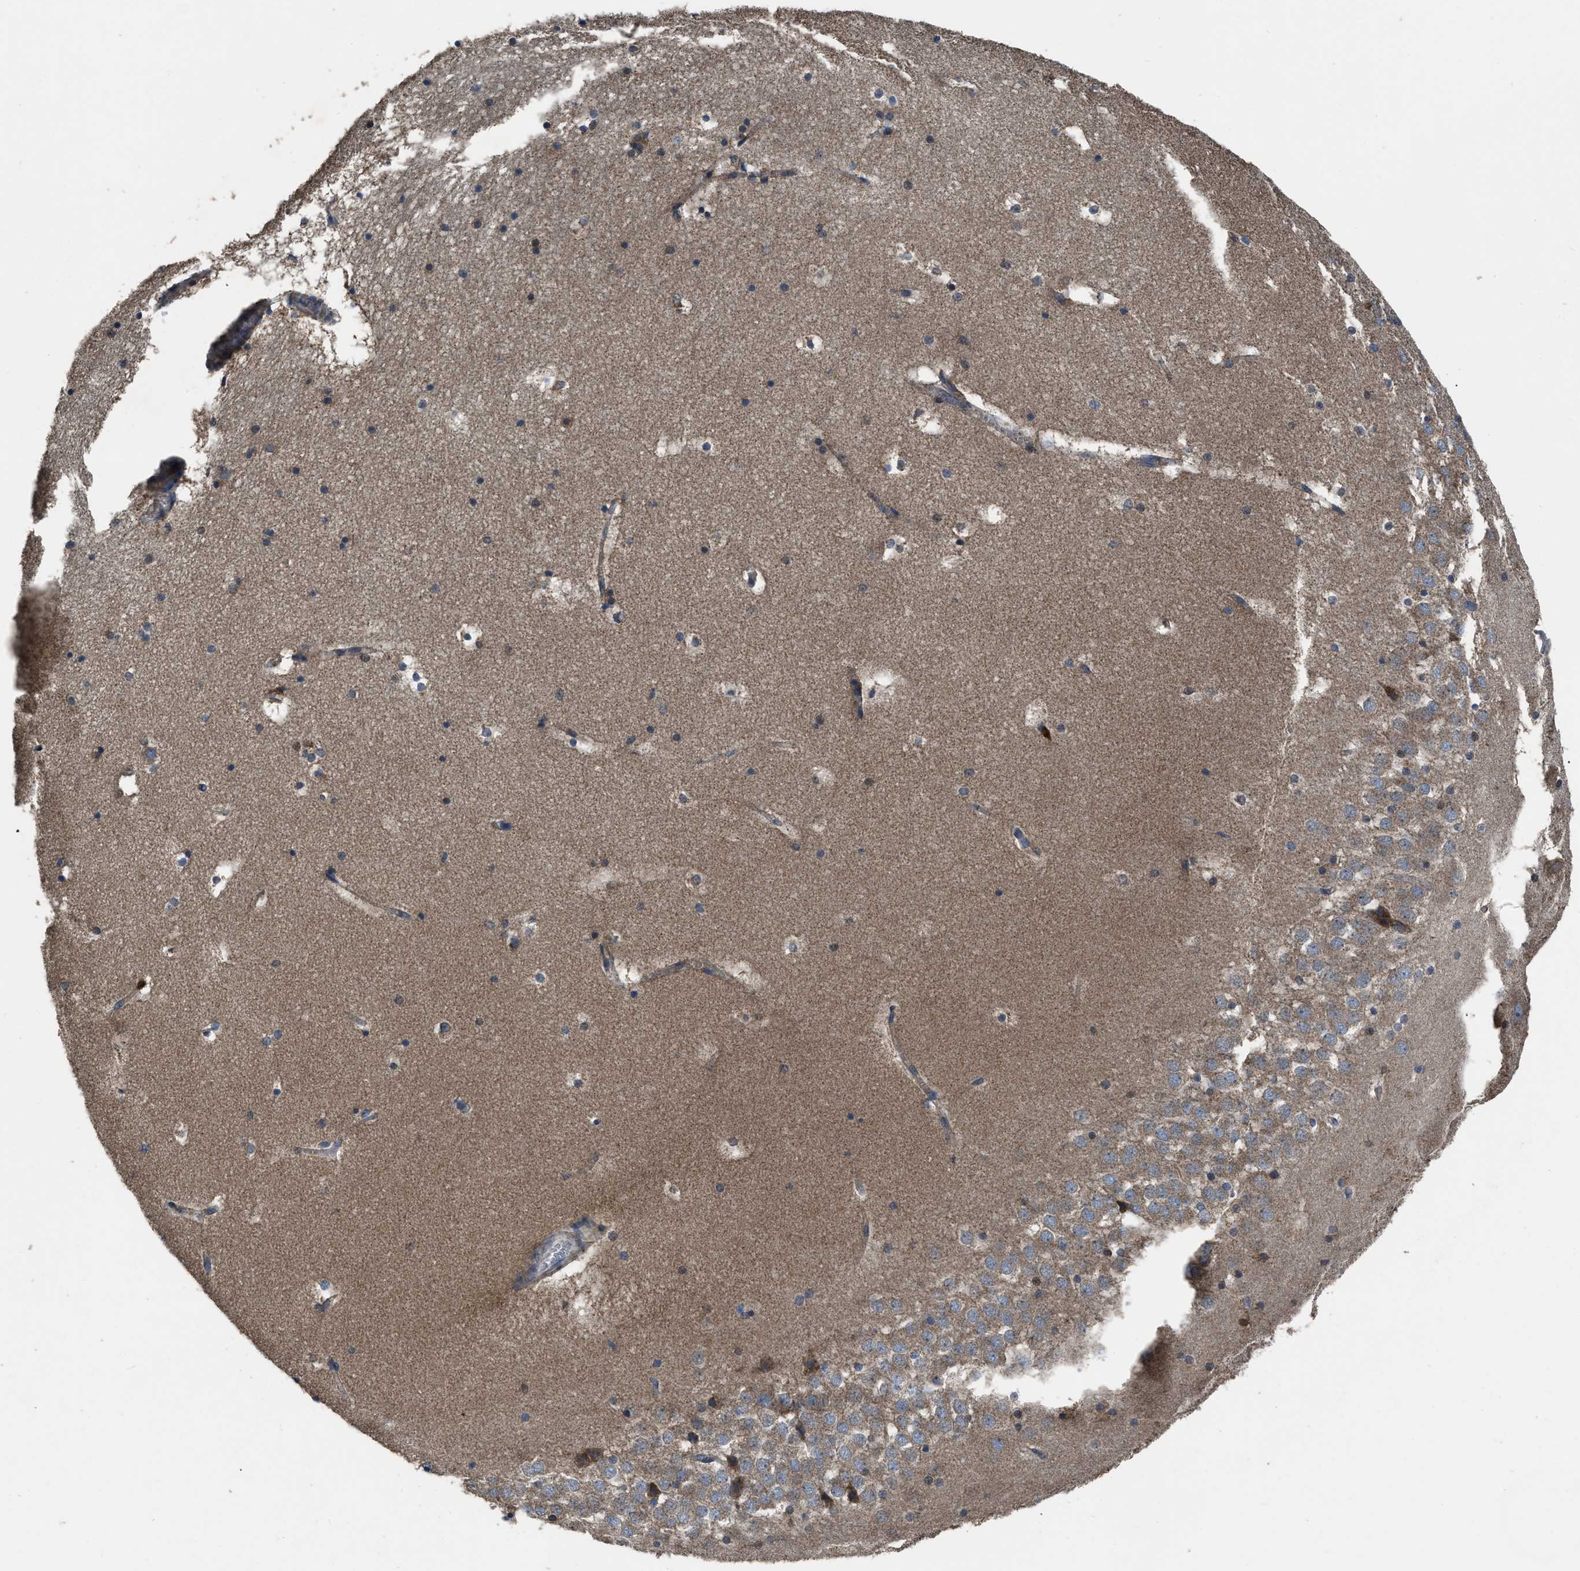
{"staining": {"intensity": "moderate", "quantity": "<25%", "location": "cytoplasmic/membranous"}, "tissue": "hippocampus", "cell_type": "Glial cells", "image_type": "normal", "snomed": [{"axis": "morphology", "description": "Normal tissue, NOS"}, {"axis": "topography", "description": "Hippocampus"}], "caption": "A histopathology image of human hippocampus stained for a protein shows moderate cytoplasmic/membranous brown staining in glial cells. Using DAB (brown) and hematoxylin (blue) stains, captured at high magnification using brightfield microscopy.", "gene": "ANGPT1", "patient": {"sex": "male", "age": 45}}